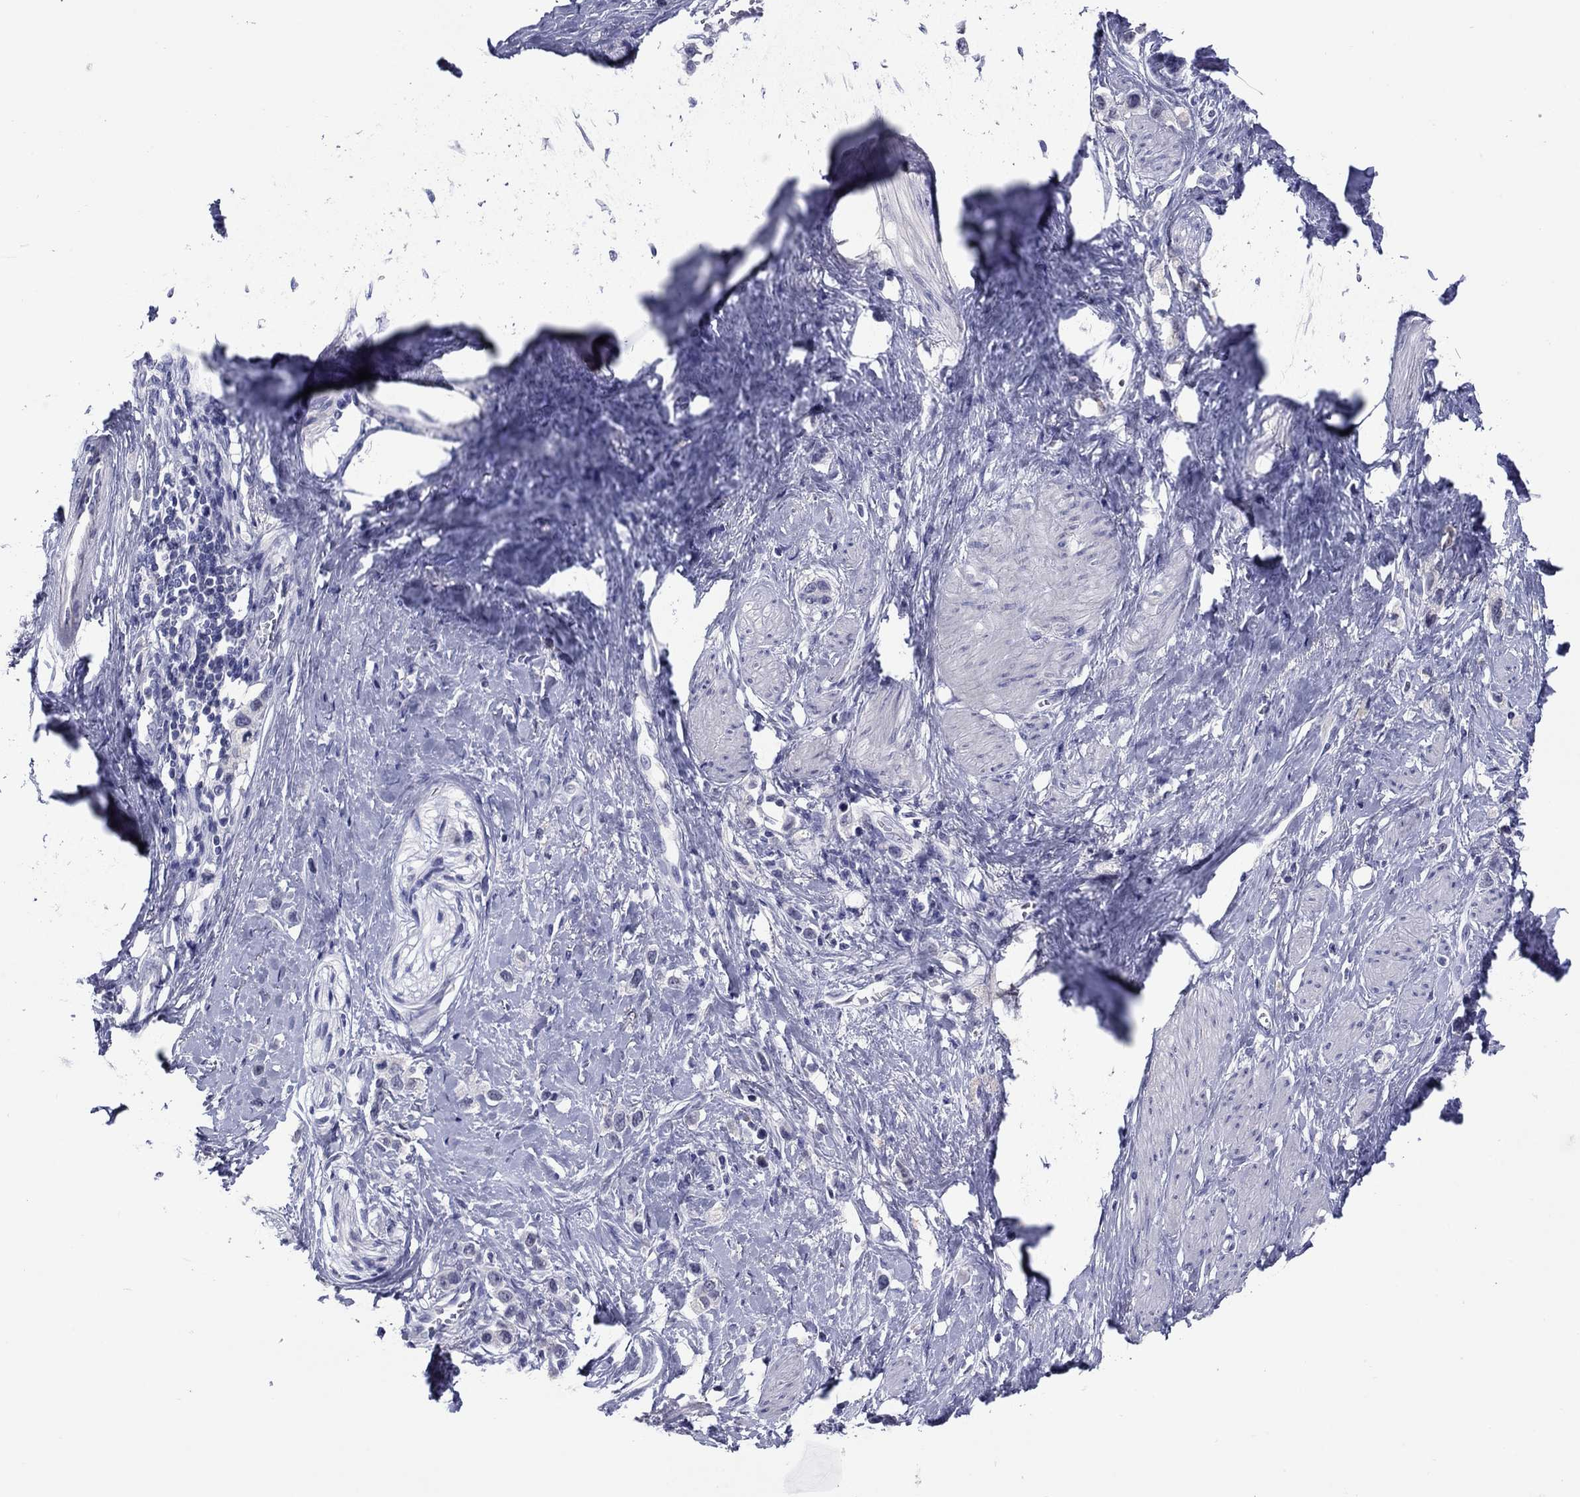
{"staining": {"intensity": "negative", "quantity": "none", "location": "none"}, "tissue": "stomach cancer", "cell_type": "Tumor cells", "image_type": "cancer", "snomed": [{"axis": "morphology", "description": "Normal tissue, NOS"}, {"axis": "morphology", "description": "Adenocarcinoma, NOS"}, {"axis": "morphology", "description": "Adenocarcinoma, High grade"}, {"axis": "topography", "description": "Stomach, upper"}, {"axis": "topography", "description": "Stomach"}], "caption": "There is no significant staining in tumor cells of stomach cancer.", "gene": "TCFL5", "patient": {"sex": "female", "age": 65}}